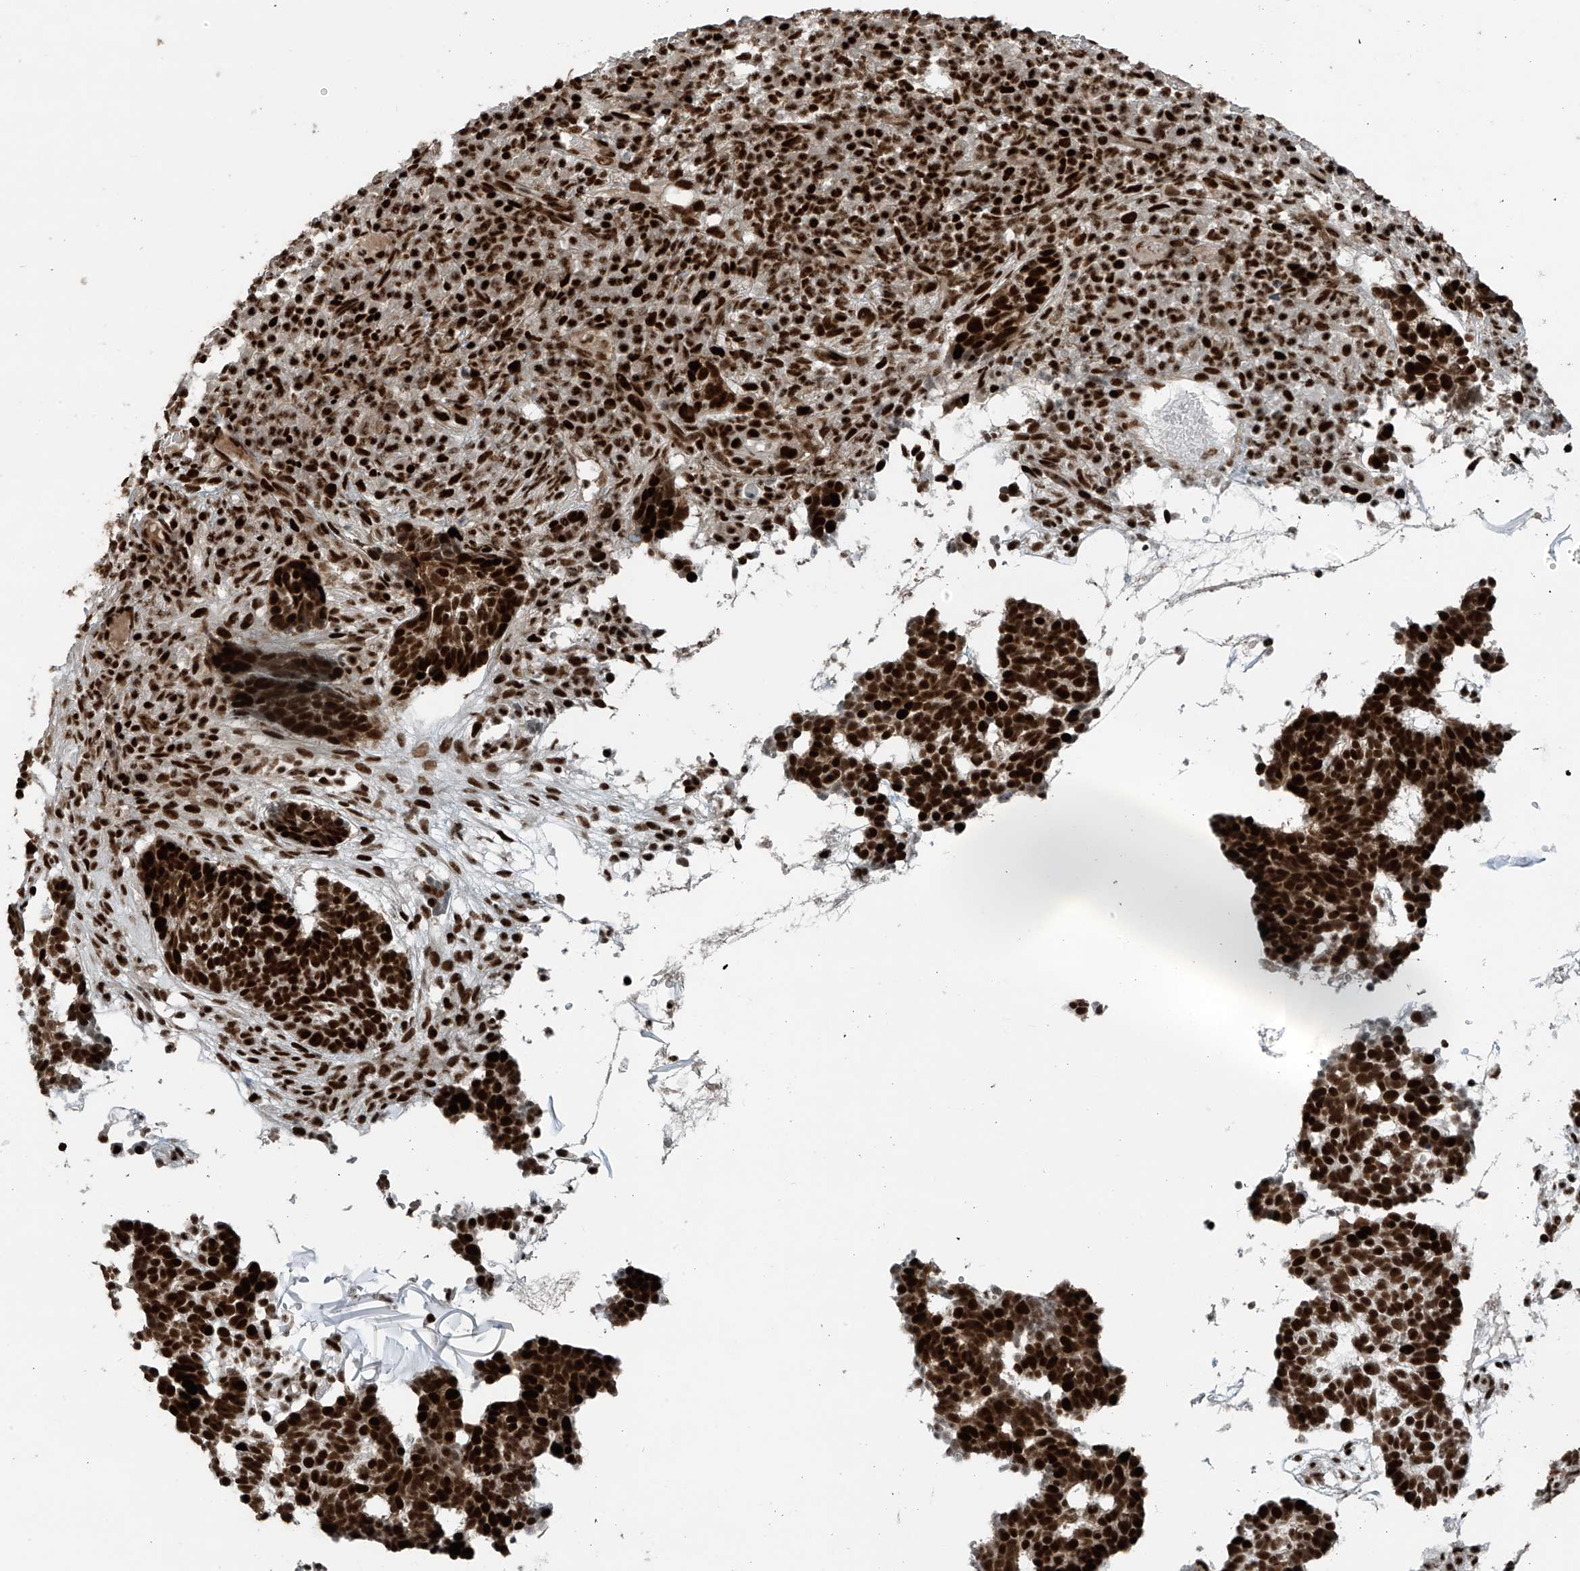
{"staining": {"intensity": "strong", "quantity": ">75%", "location": "nuclear"}, "tissue": "skin cancer", "cell_type": "Tumor cells", "image_type": "cancer", "snomed": [{"axis": "morphology", "description": "Basal cell carcinoma"}, {"axis": "topography", "description": "Skin"}], "caption": "Basal cell carcinoma (skin) tissue reveals strong nuclear expression in about >75% of tumor cells, visualized by immunohistochemistry.", "gene": "PCNP", "patient": {"sex": "male", "age": 85}}